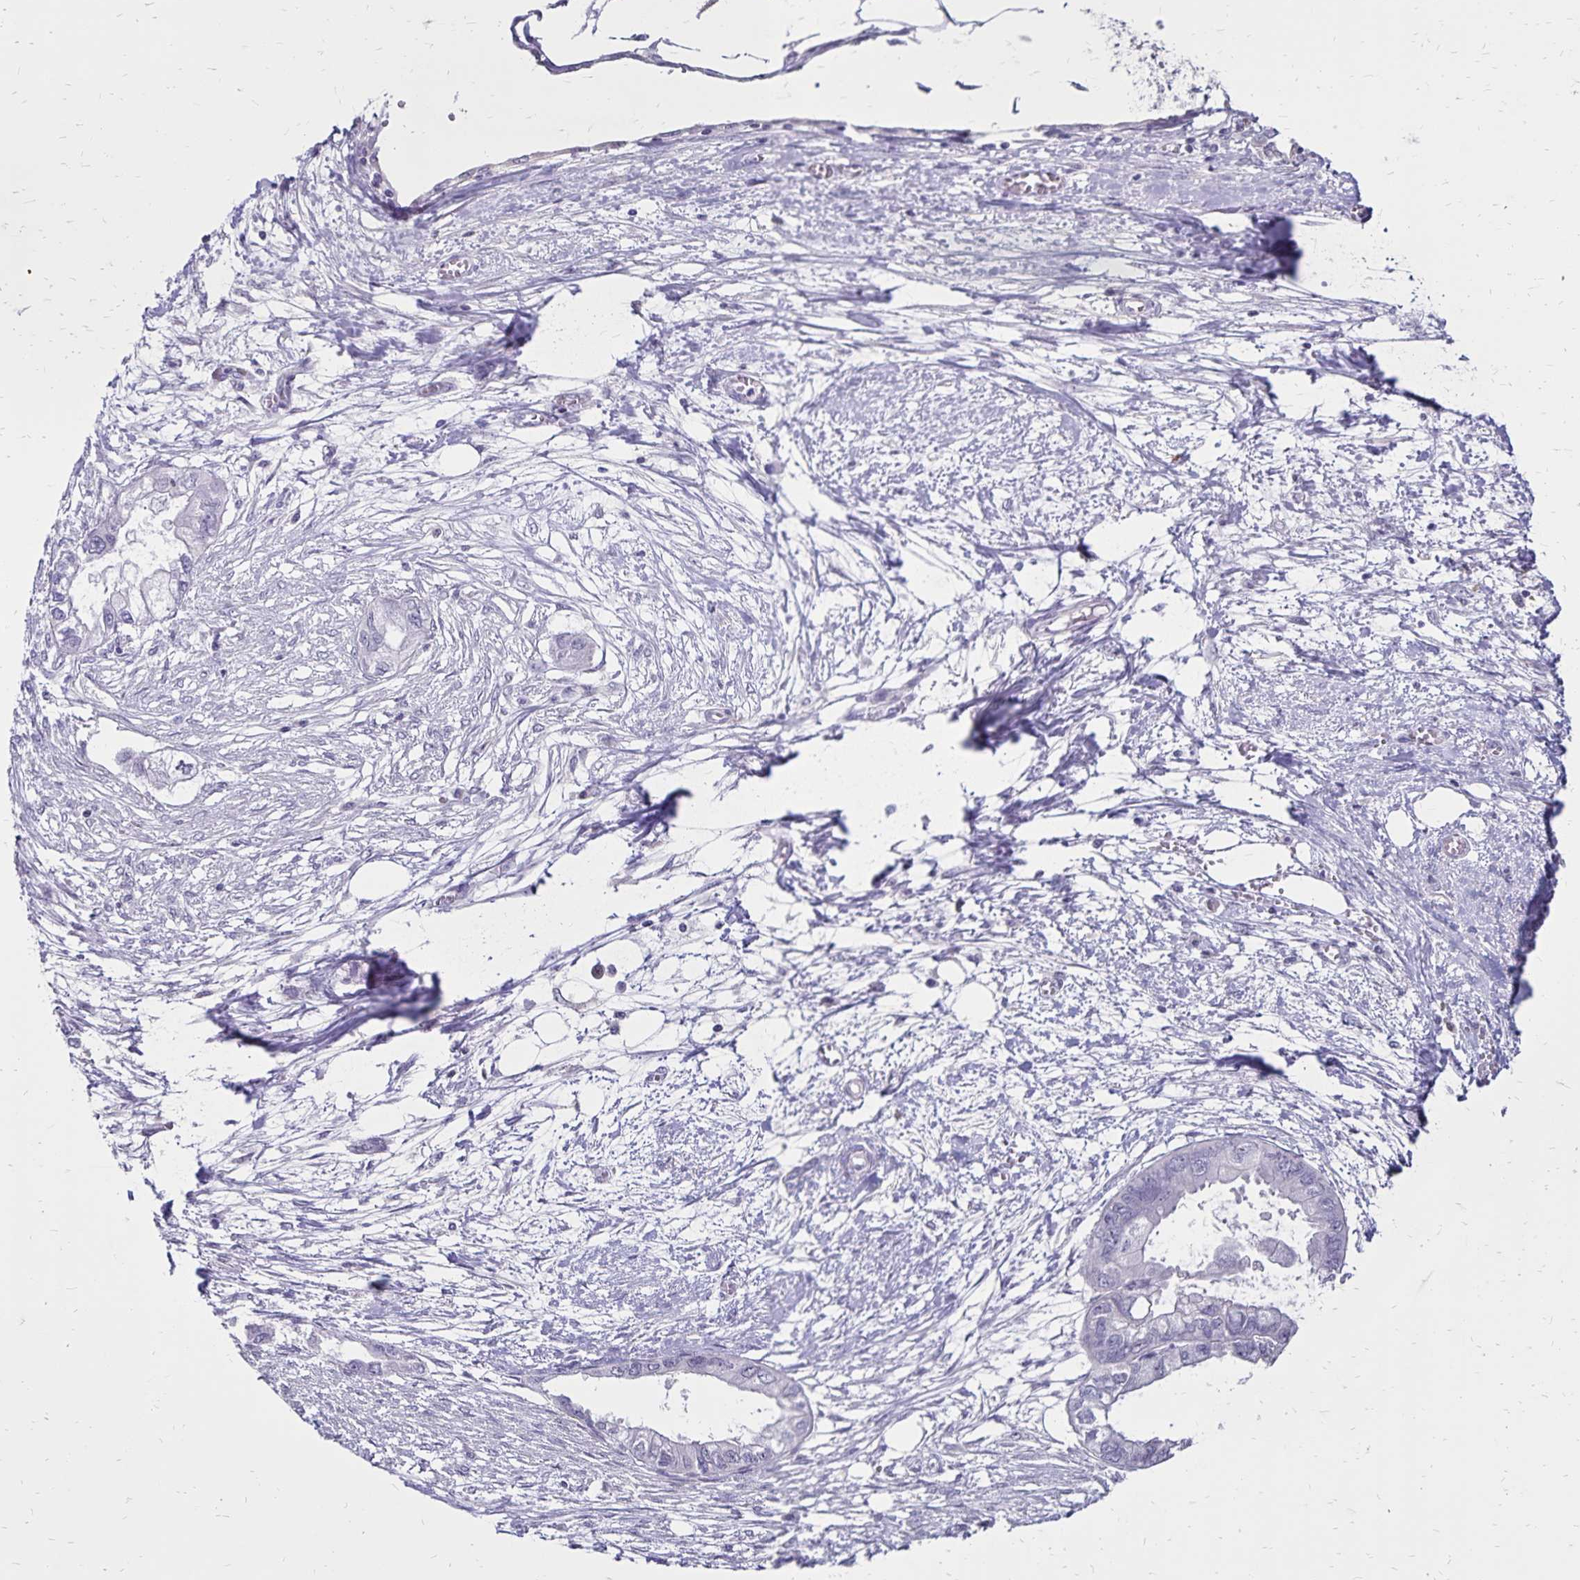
{"staining": {"intensity": "negative", "quantity": "none", "location": "none"}, "tissue": "endometrial cancer", "cell_type": "Tumor cells", "image_type": "cancer", "snomed": [{"axis": "morphology", "description": "Adenocarcinoma, NOS"}, {"axis": "morphology", "description": "Adenocarcinoma, metastatic, NOS"}, {"axis": "topography", "description": "Adipose tissue"}, {"axis": "topography", "description": "Endometrium"}], "caption": "There is no significant positivity in tumor cells of endometrial metastatic adenocarcinoma.", "gene": "SH3GL3", "patient": {"sex": "female", "age": 67}}